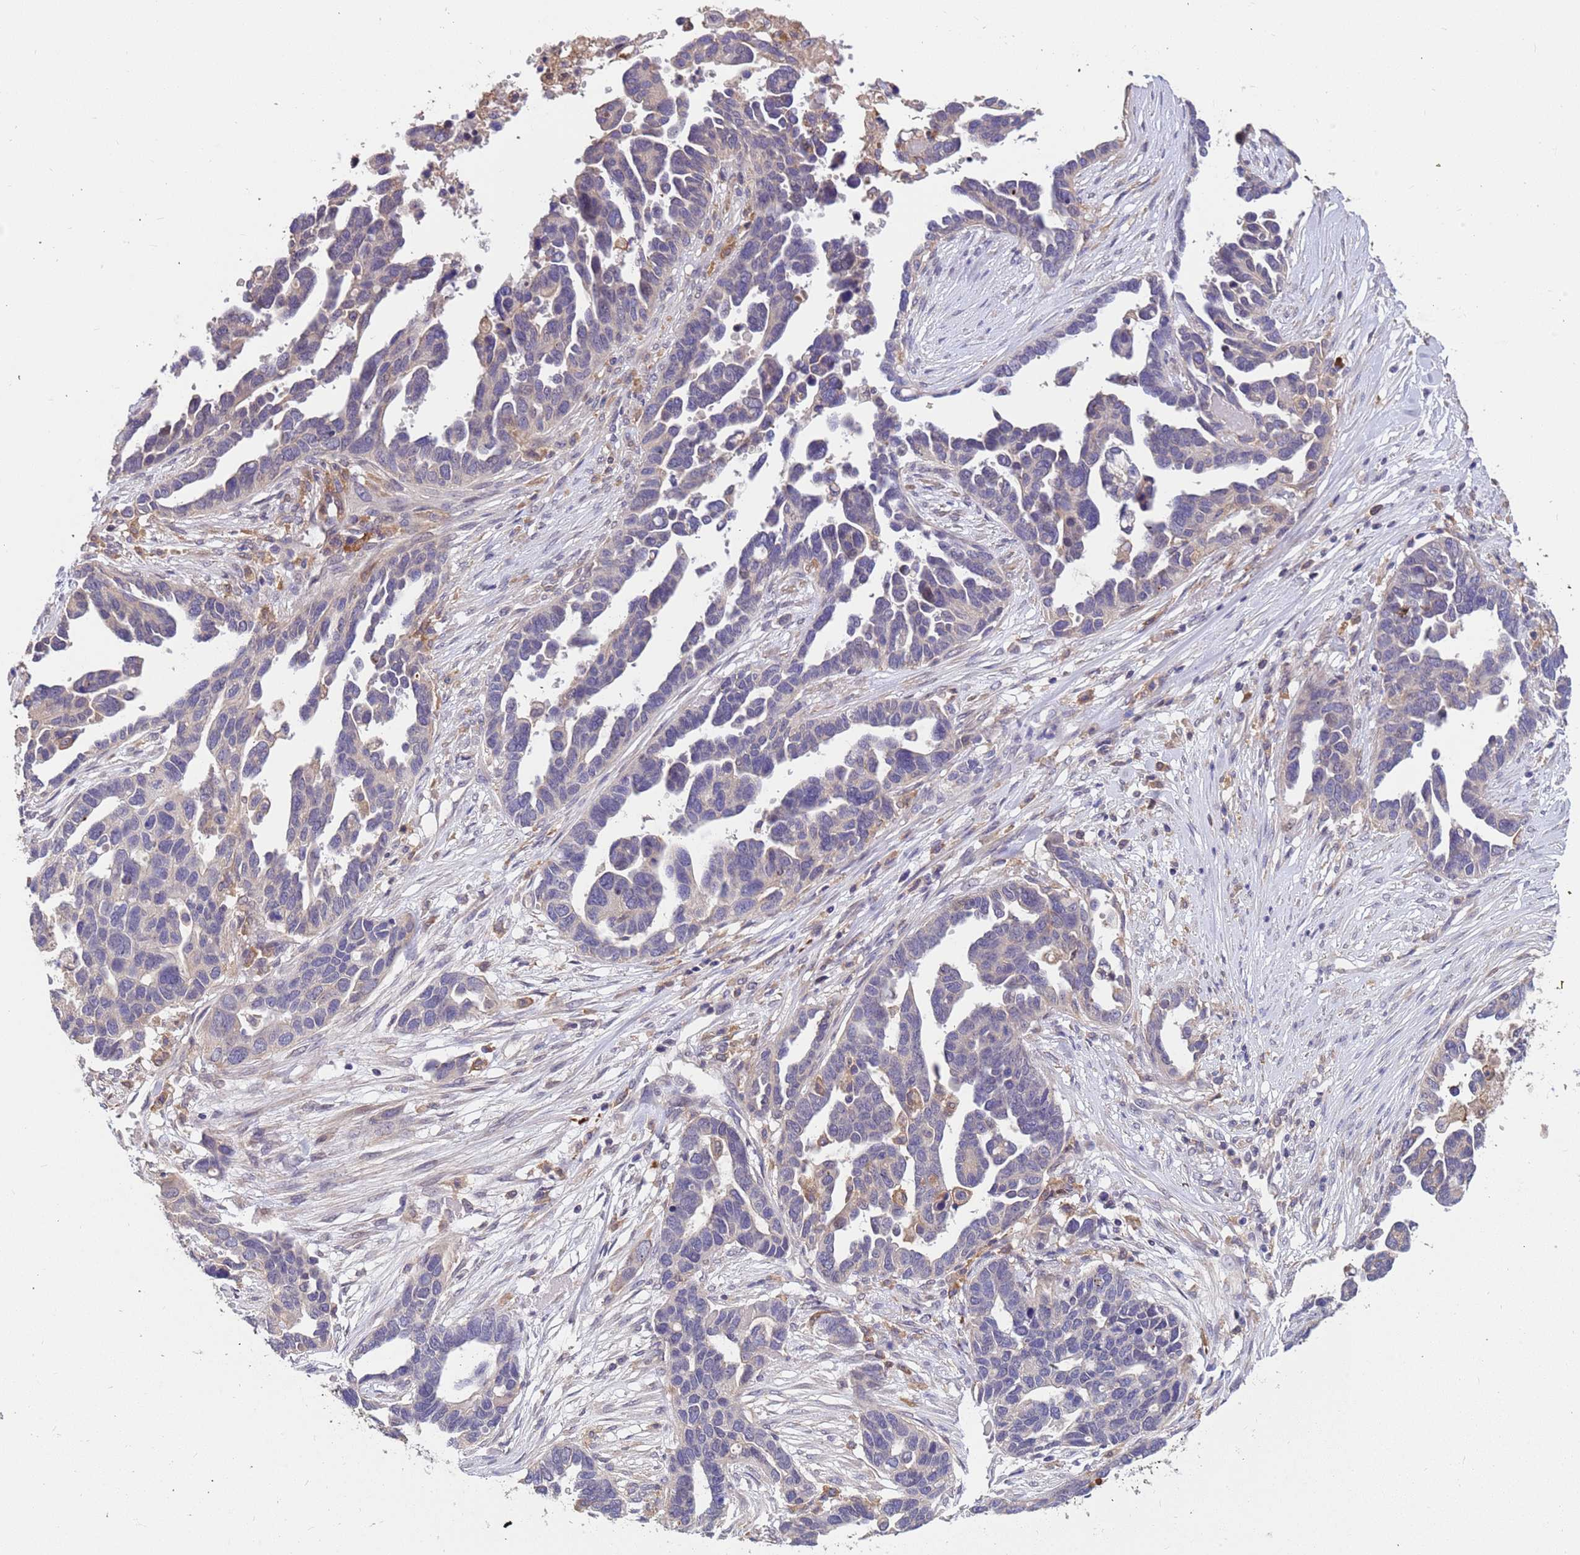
{"staining": {"intensity": "negative", "quantity": "none", "location": "none"}, "tissue": "ovarian cancer", "cell_type": "Tumor cells", "image_type": "cancer", "snomed": [{"axis": "morphology", "description": "Cystadenocarcinoma, serous, NOS"}, {"axis": "topography", "description": "Ovary"}], "caption": "Protein analysis of ovarian cancer (serous cystadenocarcinoma) exhibits no significant positivity in tumor cells.", "gene": "AMPD3", "patient": {"sex": "female", "age": 54}}